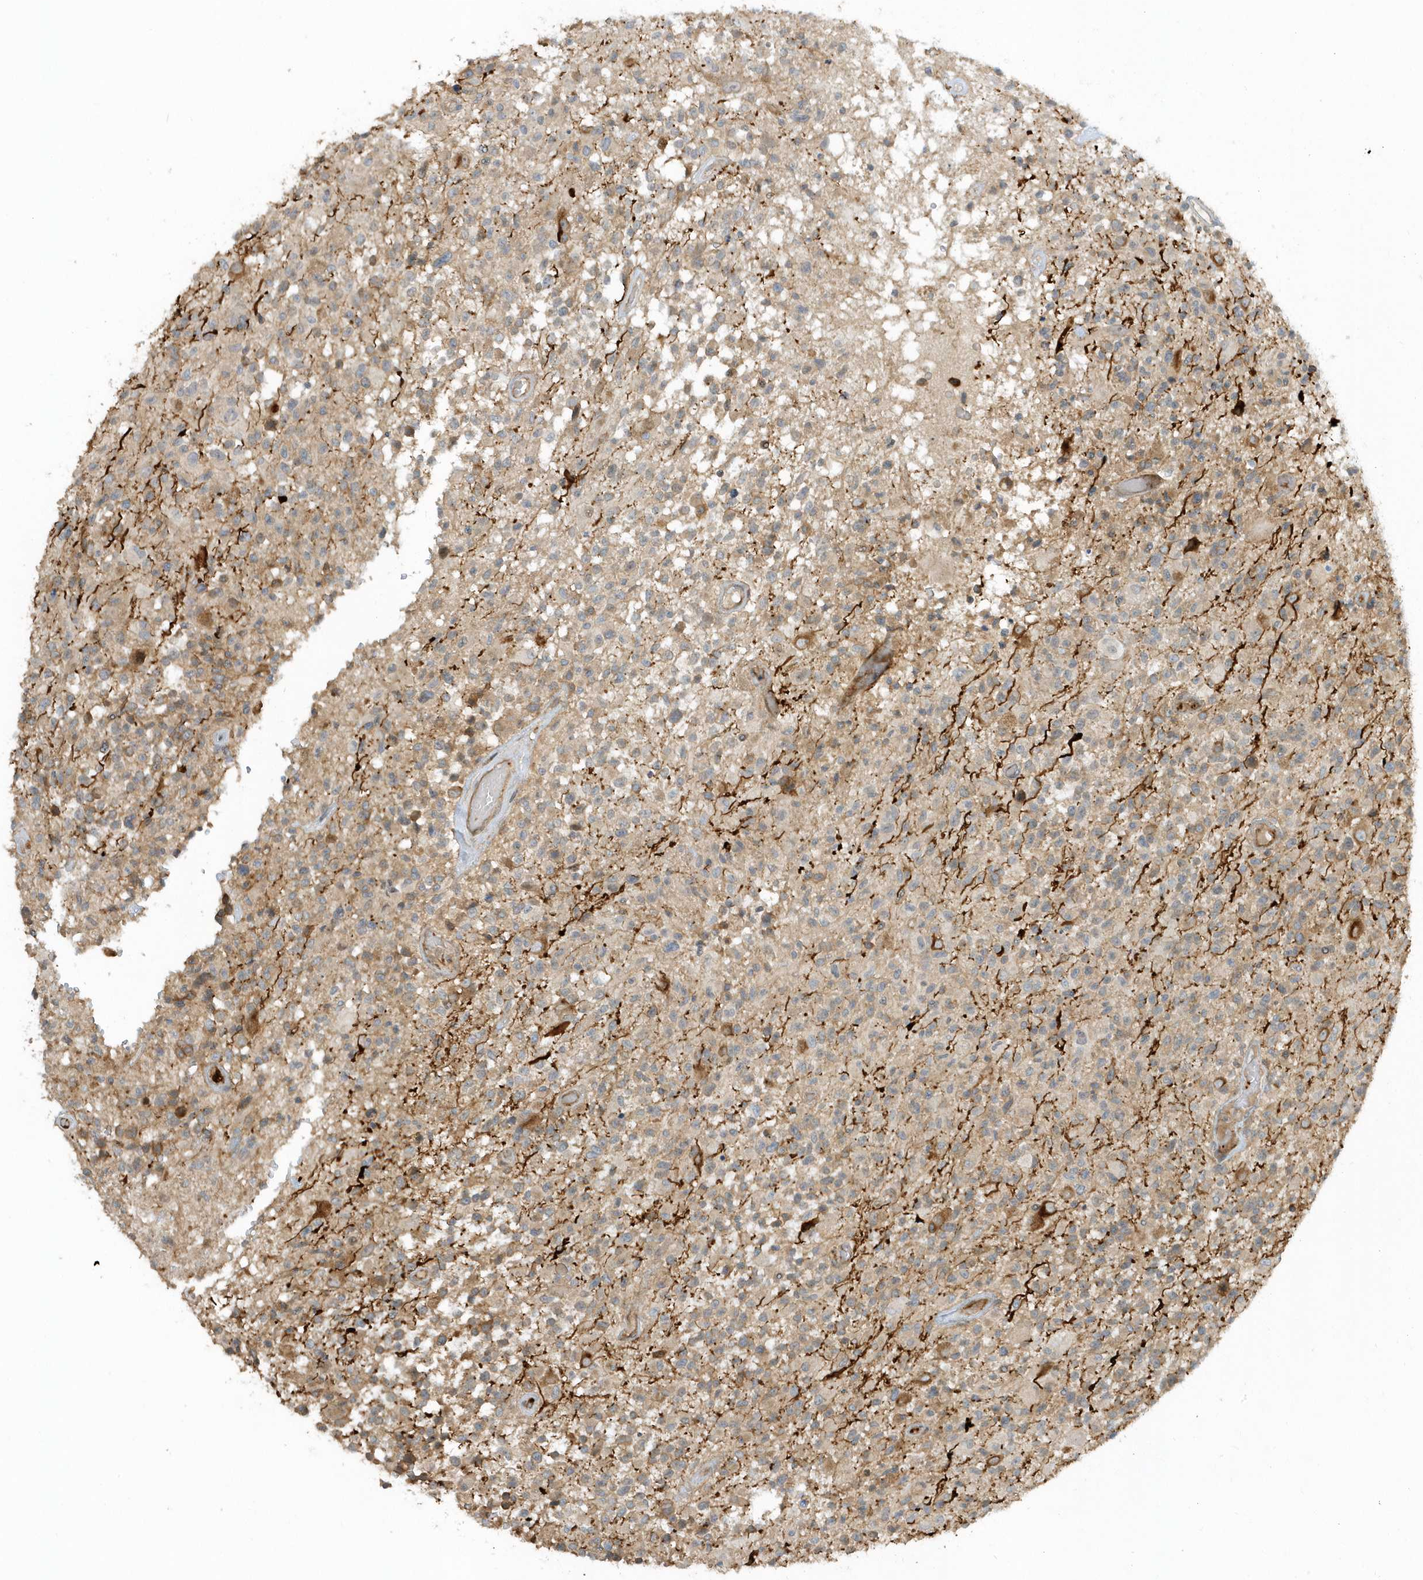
{"staining": {"intensity": "negative", "quantity": "none", "location": "none"}, "tissue": "glioma", "cell_type": "Tumor cells", "image_type": "cancer", "snomed": [{"axis": "morphology", "description": "Glioma, malignant, High grade"}, {"axis": "morphology", "description": "Glioblastoma, NOS"}, {"axis": "topography", "description": "Brain"}], "caption": "Tumor cells show no significant positivity in glioma.", "gene": "ZBTB8A", "patient": {"sex": "male", "age": 60}}